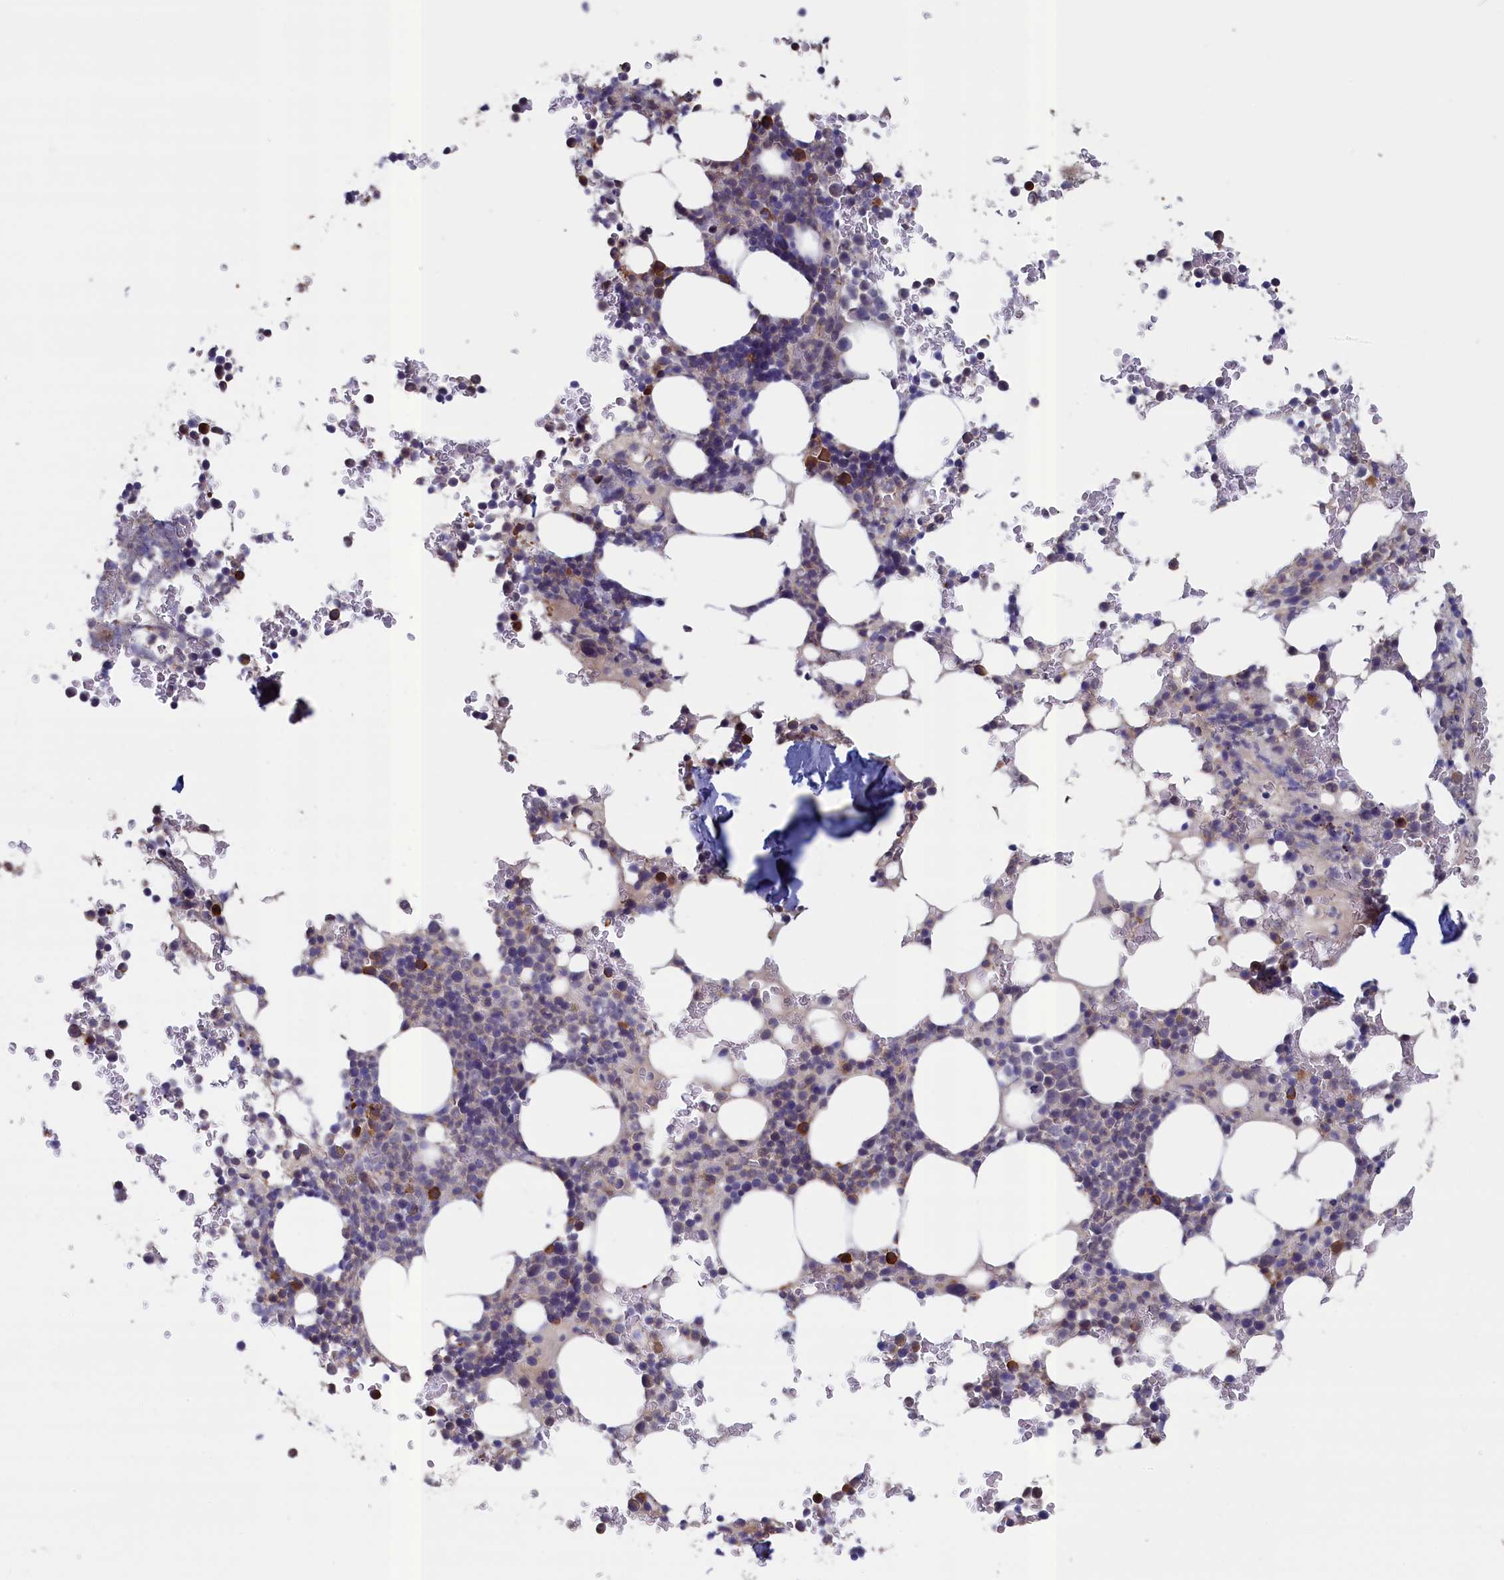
{"staining": {"intensity": "moderate", "quantity": "<25%", "location": "cytoplasmic/membranous"}, "tissue": "bone marrow", "cell_type": "Hematopoietic cells", "image_type": "normal", "snomed": [{"axis": "morphology", "description": "Normal tissue, NOS"}, {"axis": "topography", "description": "Bone marrow"}], "caption": "Immunohistochemical staining of unremarkable bone marrow reveals <25% levels of moderate cytoplasmic/membranous protein expression in approximately <25% of hematopoietic cells.", "gene": "ANKRD2", "patient": {"sex": "male", "age": 58}}